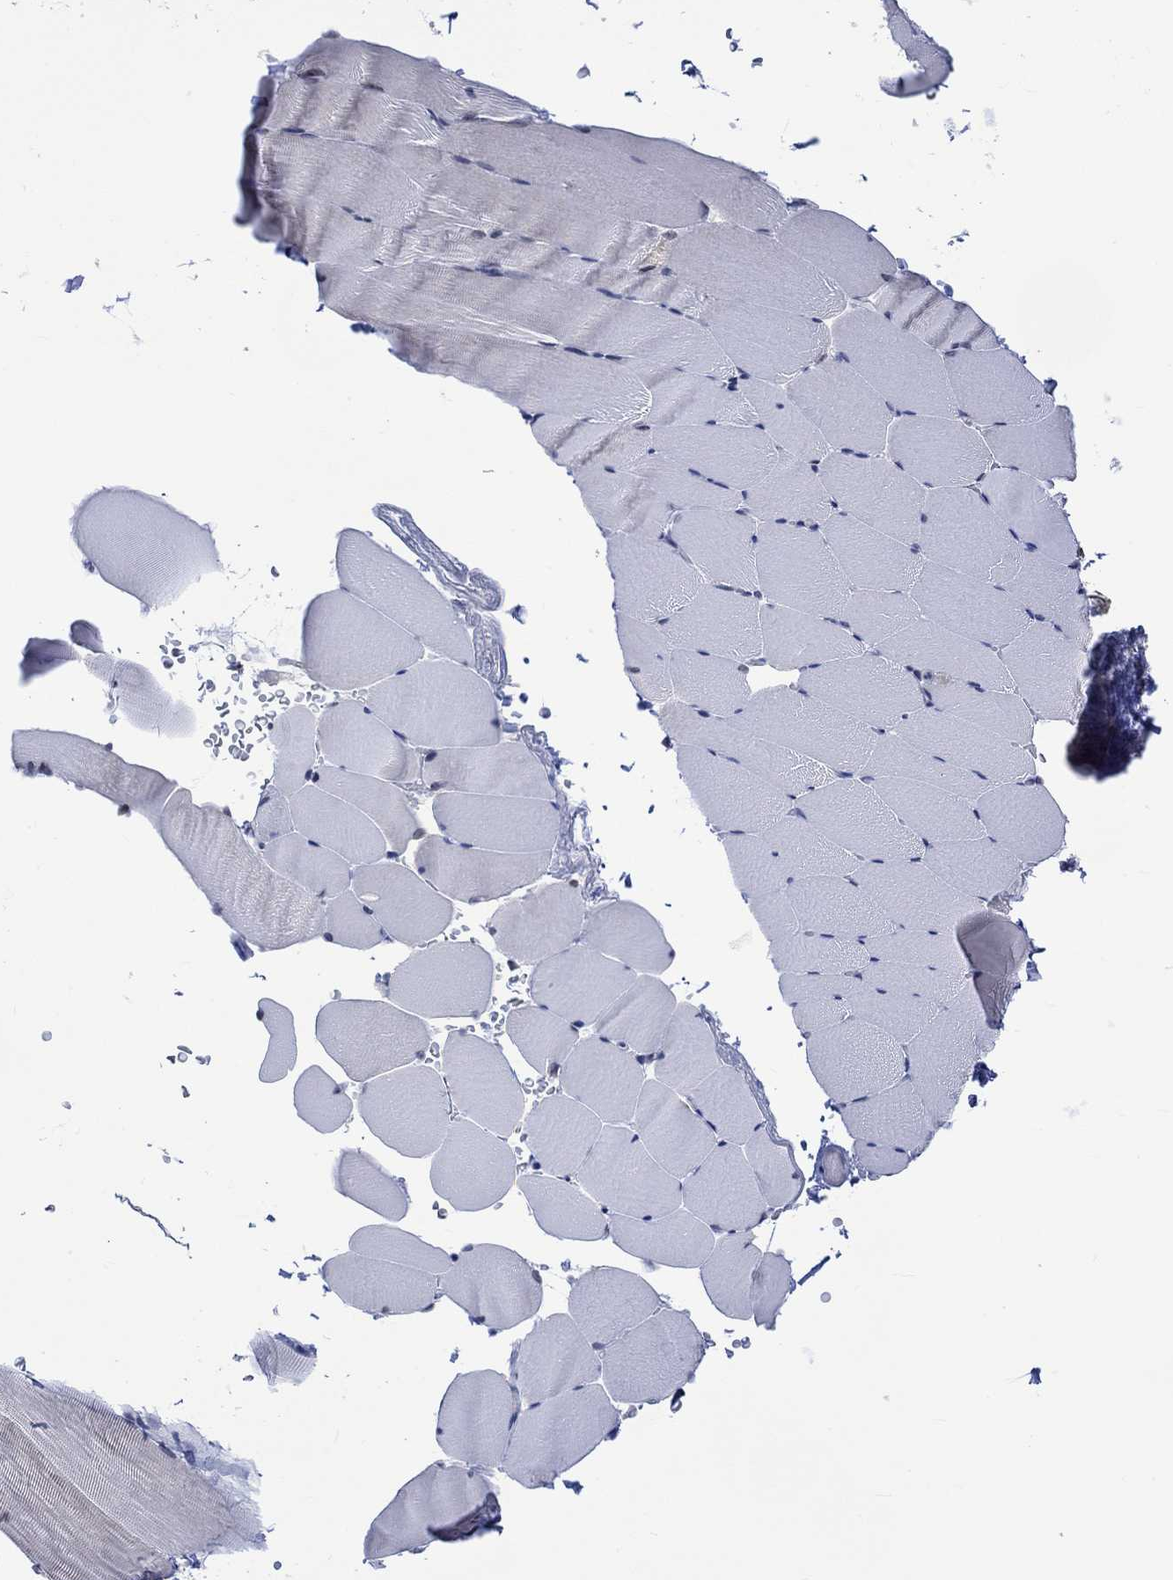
{"staining": {"intensity": "negative", "quantity": "none", "location": "none"}, "tissue": "skeletal muscle", "cell_type": "Myocytes", "image_type": "normal", "snomed": [{"axis": "morphology", "description": "Normal tissue, NOS"}, {"axis": "topography", "description": "Skeletal muscle"}], "caption": "DAB immunohistochemical staining of benign human skeletal muscle demonstrates no significant positivity in myocytes.", "gene": "DCX", "patient": {"sex": "female", "age": 37}}